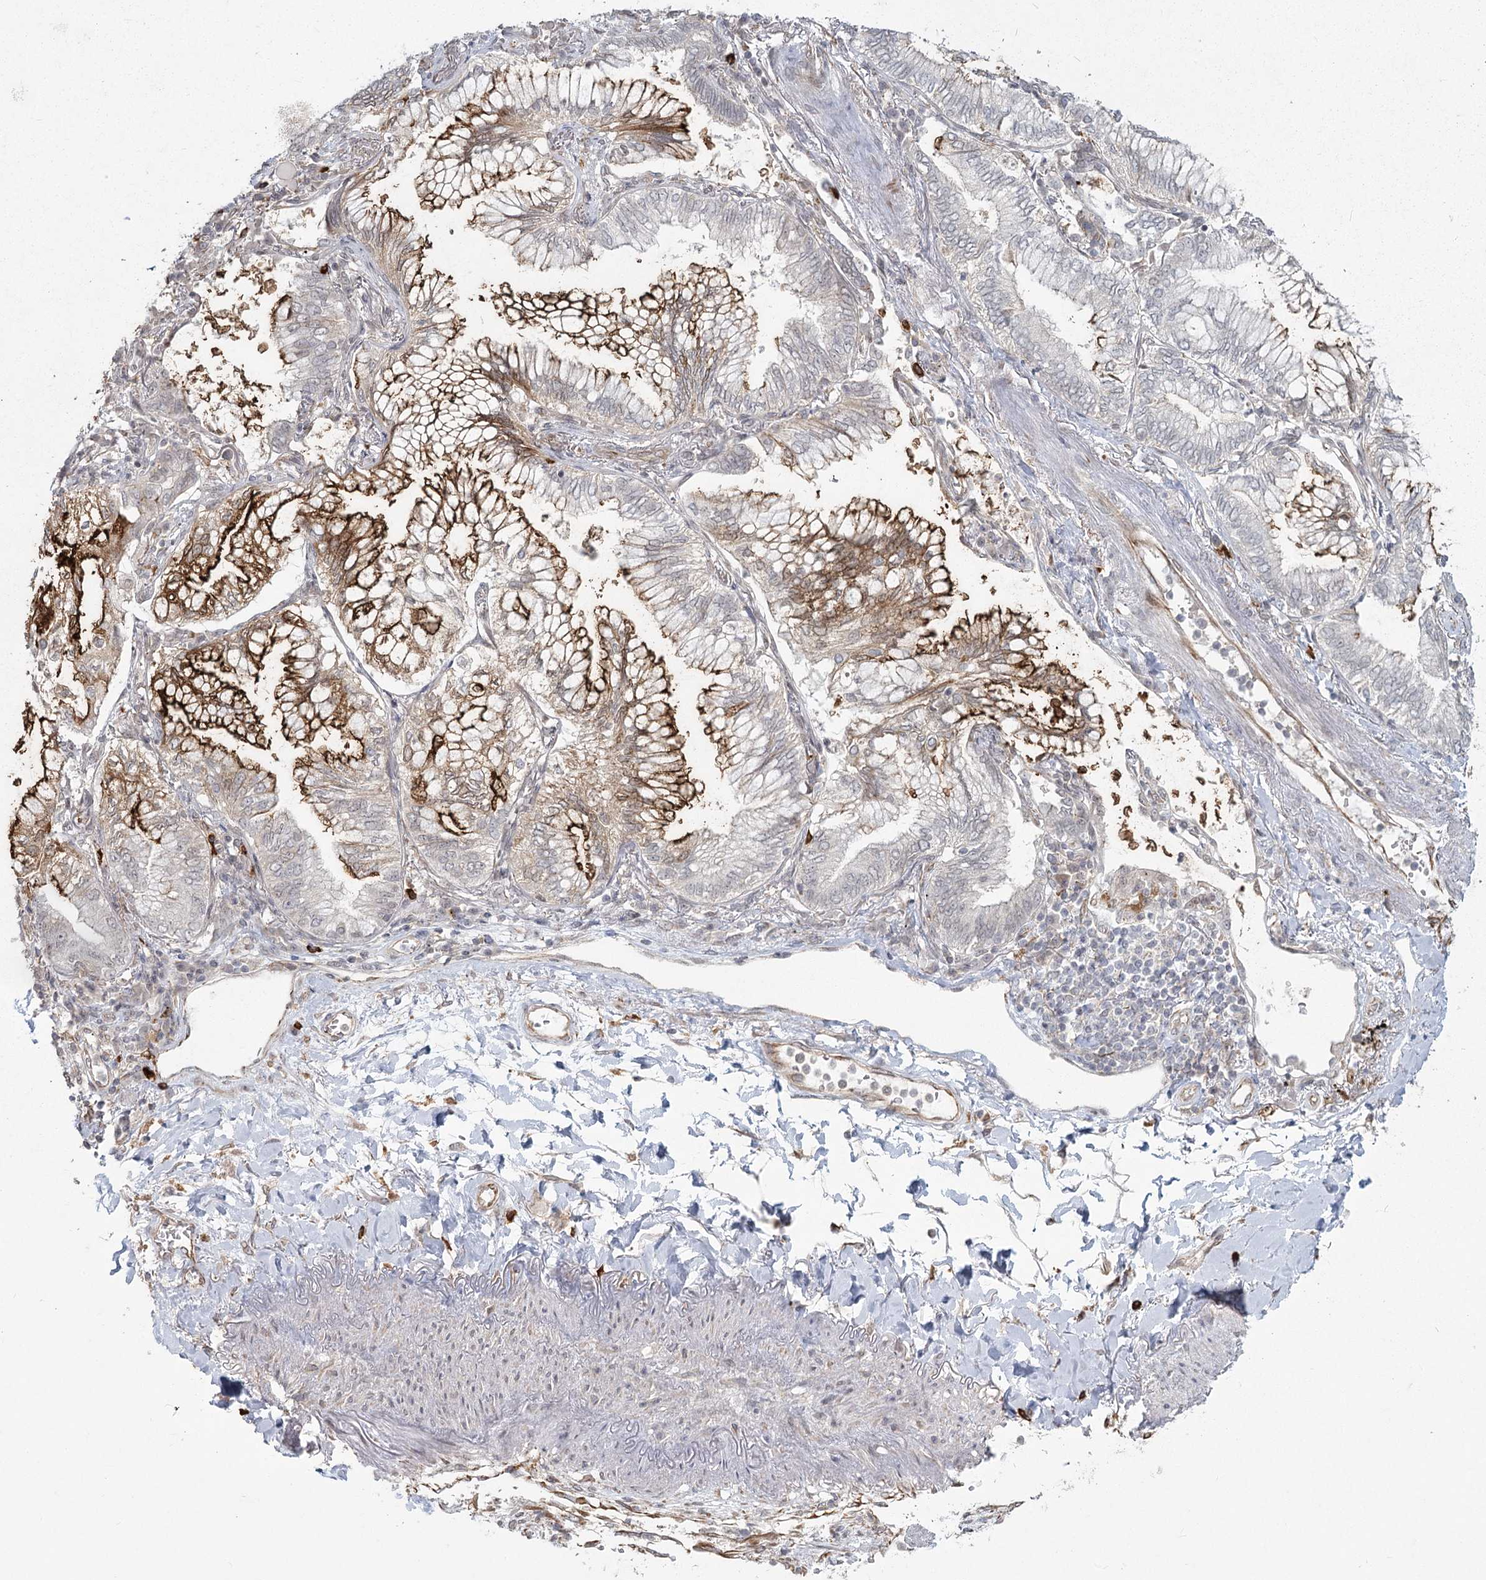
{"staining": {"intensity": "strong", "quantity": "25%-75%", "location": "cytoplasmic/membranous"}, "tissue": "lung cancer", "cell_type": "Tumor cells", "image_type": "cancer", "snomed": [{"axis": "morphology", "description": "Adenocarcinoma, NOS"}, {"axis": "topography", "description": "Lung"}], "caption": "This is a photomicrograph of immunohistochemistry (IHC) staining of lung cancer, which shows strong expression in the cytoplasmic/membranous of tumor cells.", "gene": "AP2M1", "patient": {"sex": "female", "age": 70}}